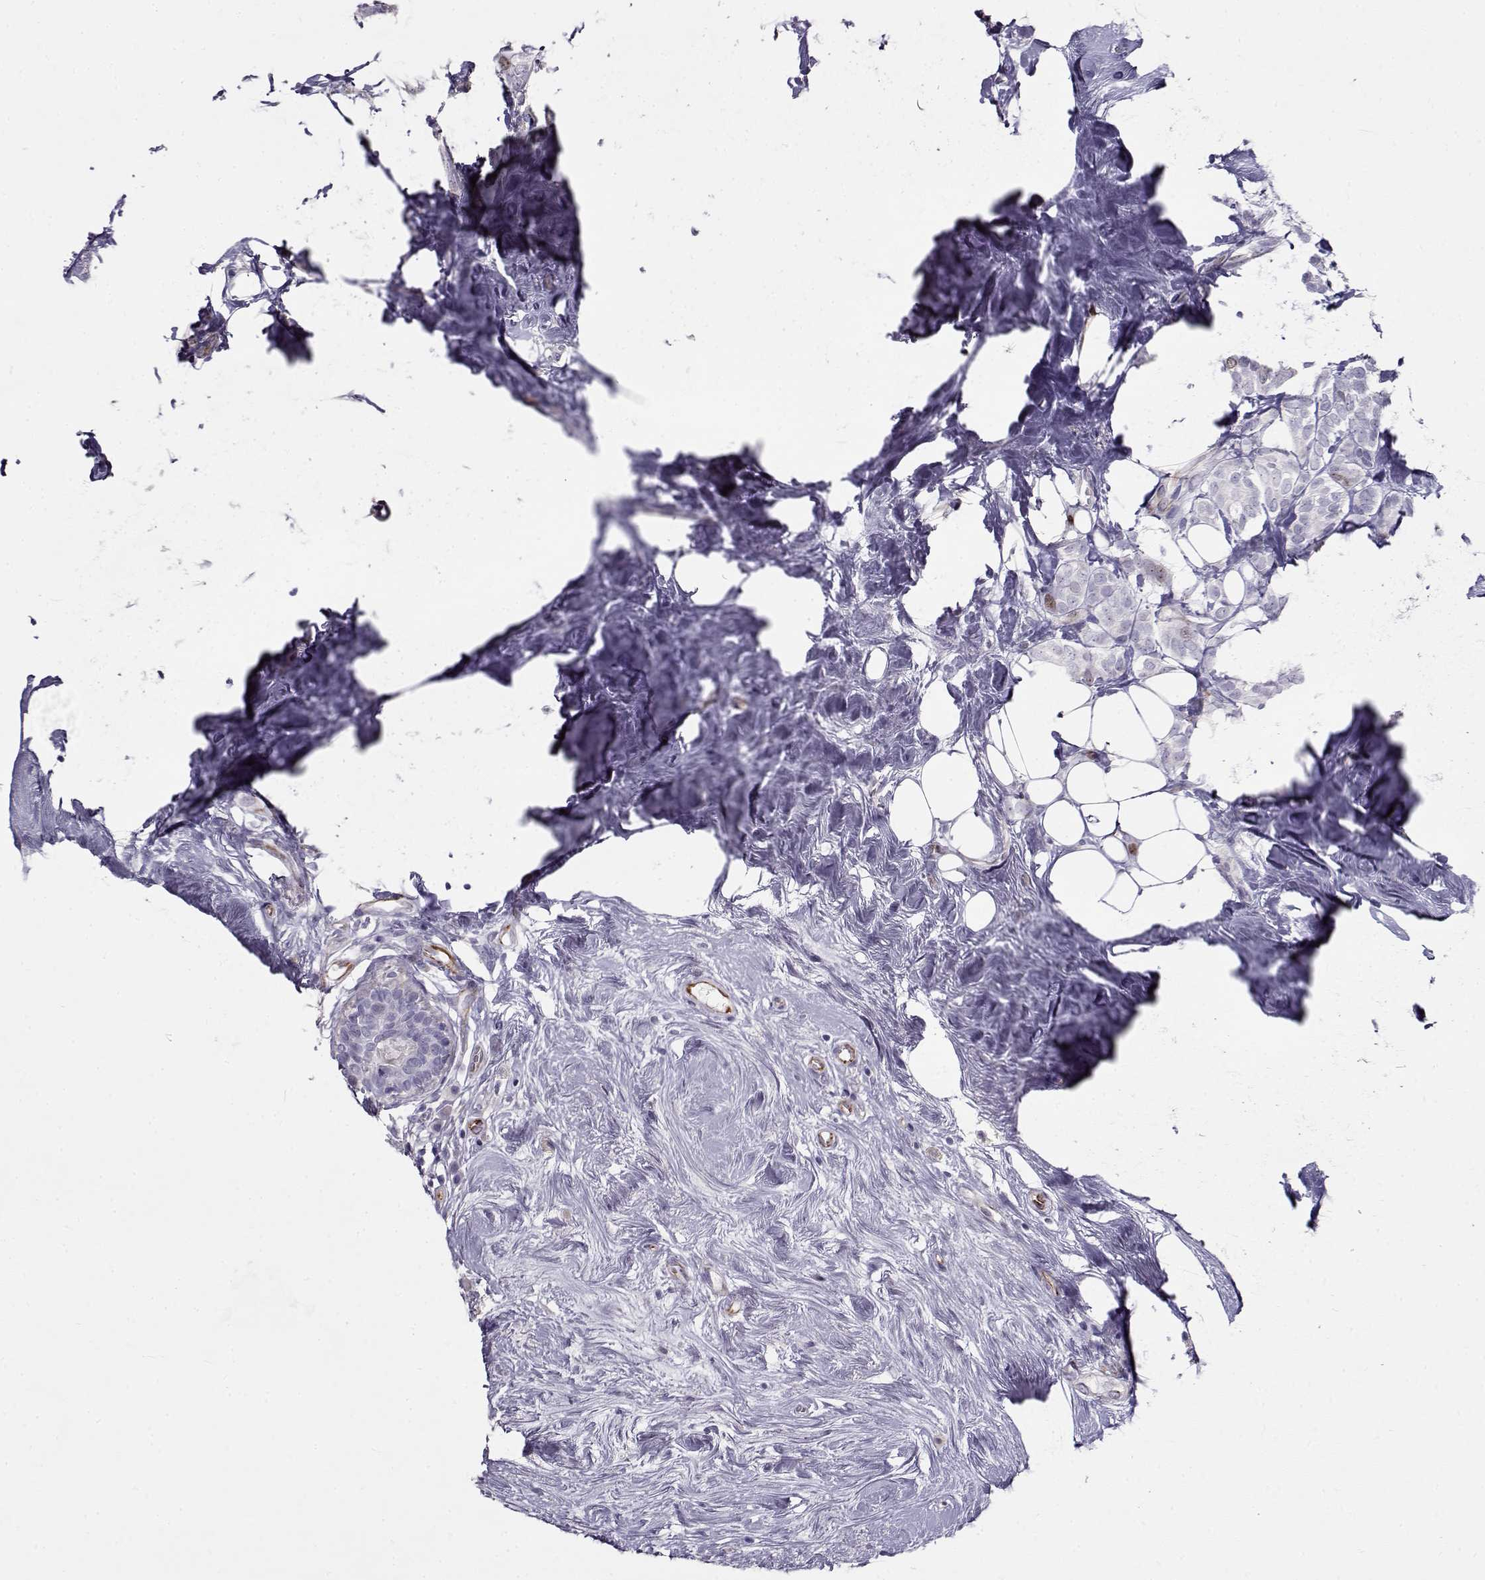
{"staining": {"intensity": "negative", "quantity": "none", "location": "none"}, "tissue": "breast cancer", "cell_type": "Tumor cells", "image_type": "cancer", "snomed": [{"axis": "morphology", "description": "Lobular carcinoma"}, {"axis": "topography", "description": "Breast"}], "caption": "This is an immunohistochemistry (IHC) histopathology image of breast cancer (lobular carcinoma). There is no staining in tumor cells.", "gene": "NPW", "patient": {"sex": "female", "age": 49}}